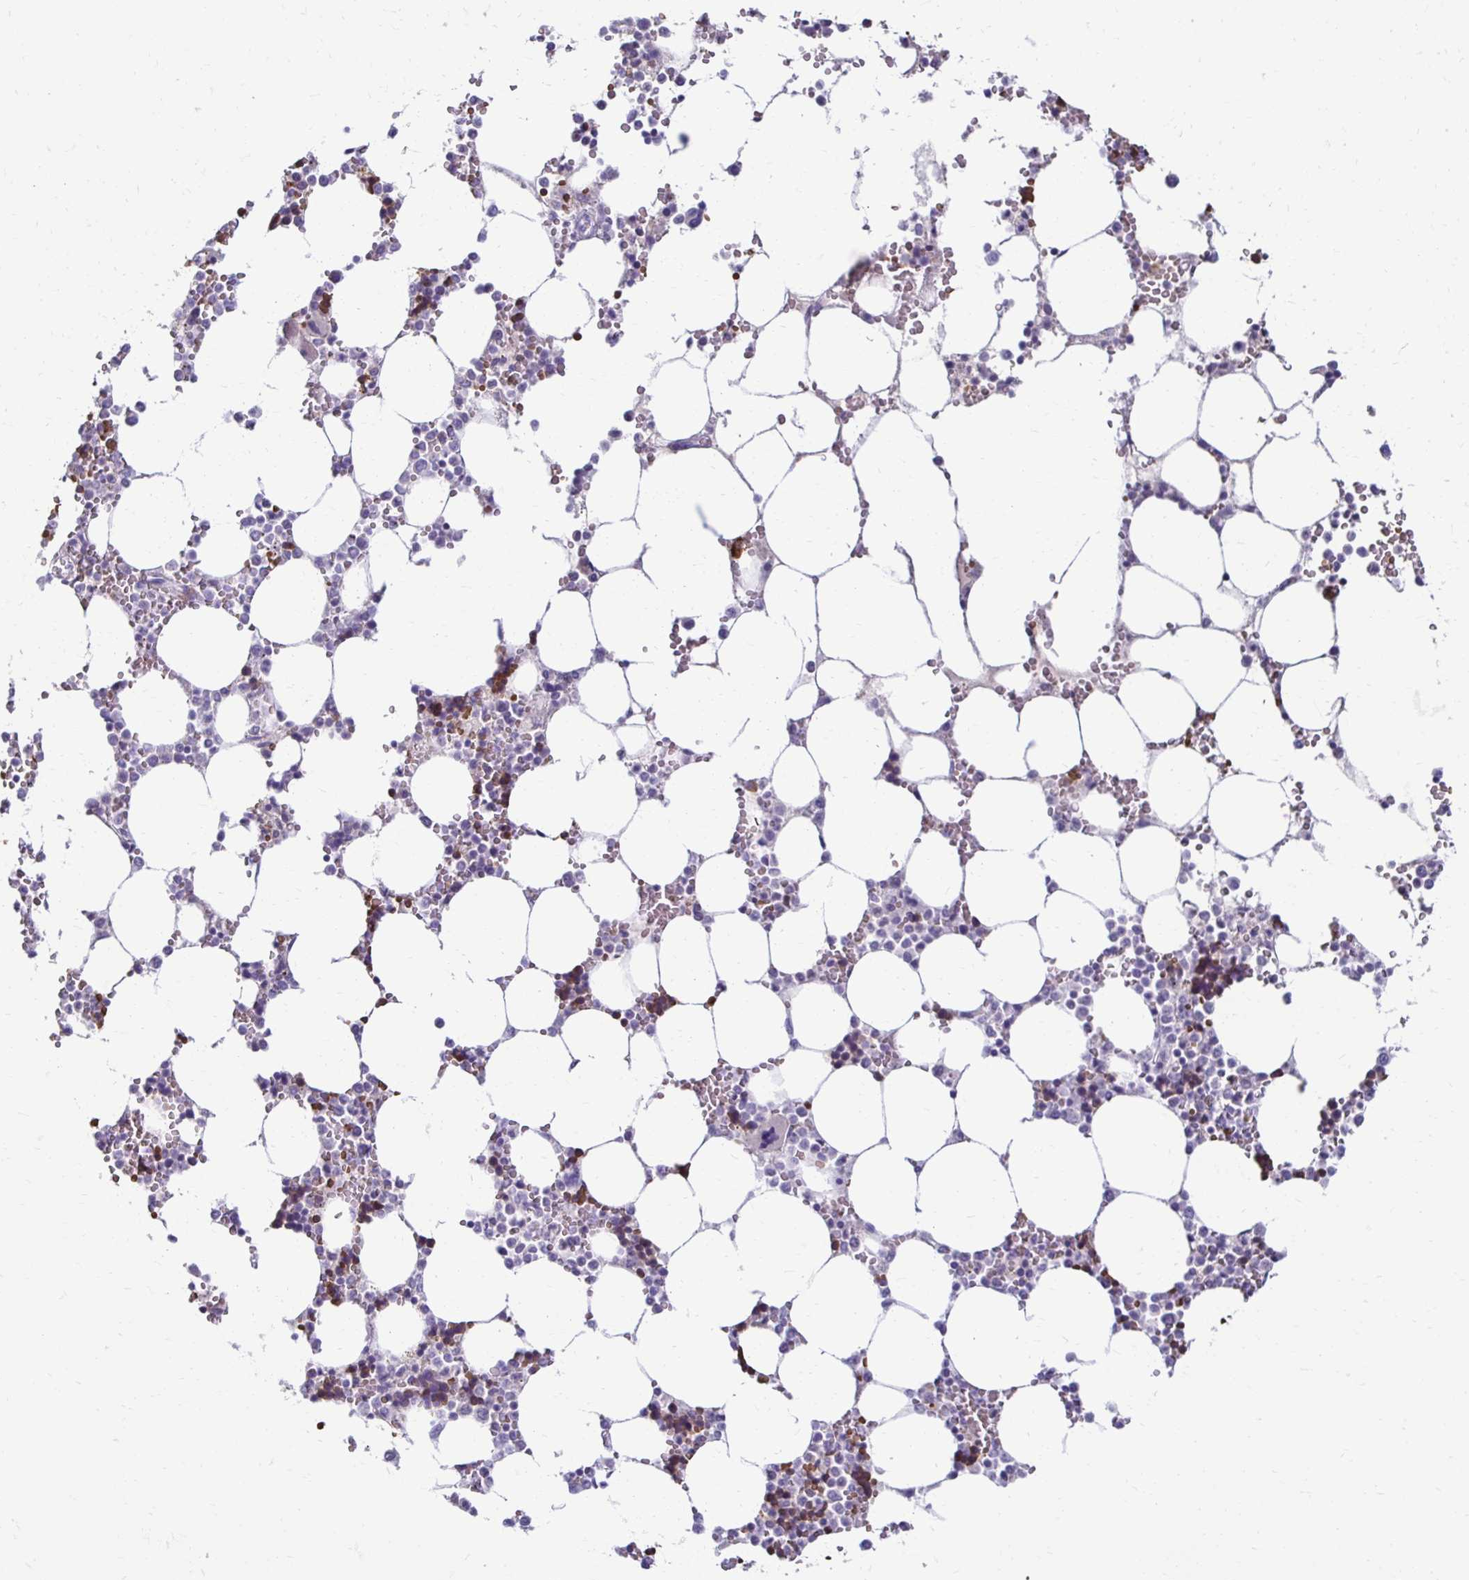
{"staining": {"intensity": "moderate", "quantity": "<25%", "location": "cytoplasmic/membranous"}, "tissue": "bone marrow", "cell_type": "Hematopoietic cells", "image_type": "normal", "snomed": [{"axis": "morphology", "description": "Normal tissue, NOS"}, {"axis": "topography", "description": "Bone marrow"}], "caption": "Moderate cytoplasmic/membranous staining is identified in approximately <25% of hematopoietic cells in unremarkable bone marrow. (Brightfield microscopy of DAB IHC at high magnification).", "gene": "RHBDL3", "patient": {"sex": "male", "age": 64}}